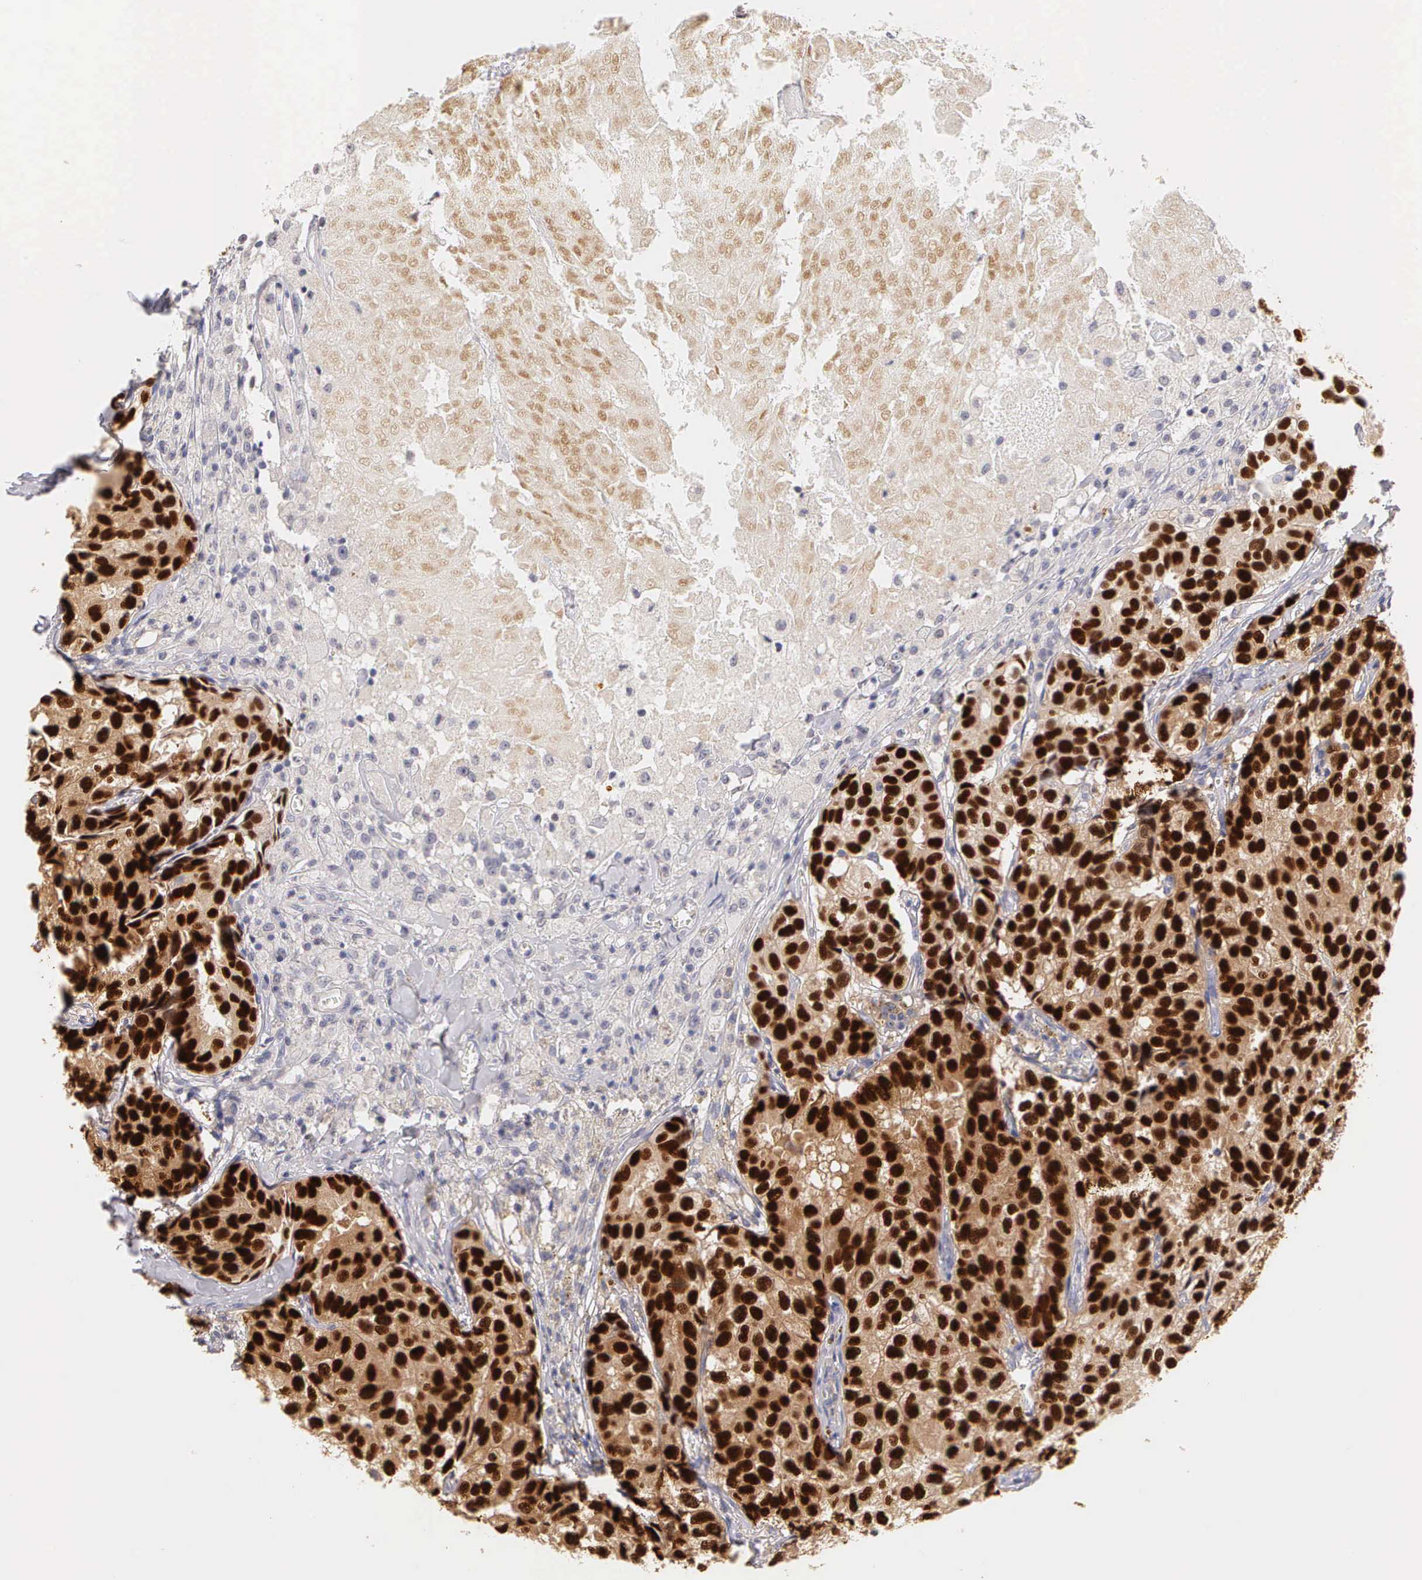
{"staining": {"intensity": "strong", "quantity": ">75%", "location": "cytoplasmic/membranous,nuclear"}, "tissue": "breast cancer", "cell_type": "Tumor cells", "image_type": "cancer", "snomed": [{"axis": "morphology", "description": "Duct carcinoma"}, {"axis": "topography", "description": "Breast"}], "caption": "This image displays immunohistochemistry (IHC) staining of human breast invasive ductal carcinoma, with high strong cytoplasmic/membranous and nuclear positivity in approximately >75% of tumor cells.", "gene": "ESR1", "patient": {"sex": "female", "age": 68}}